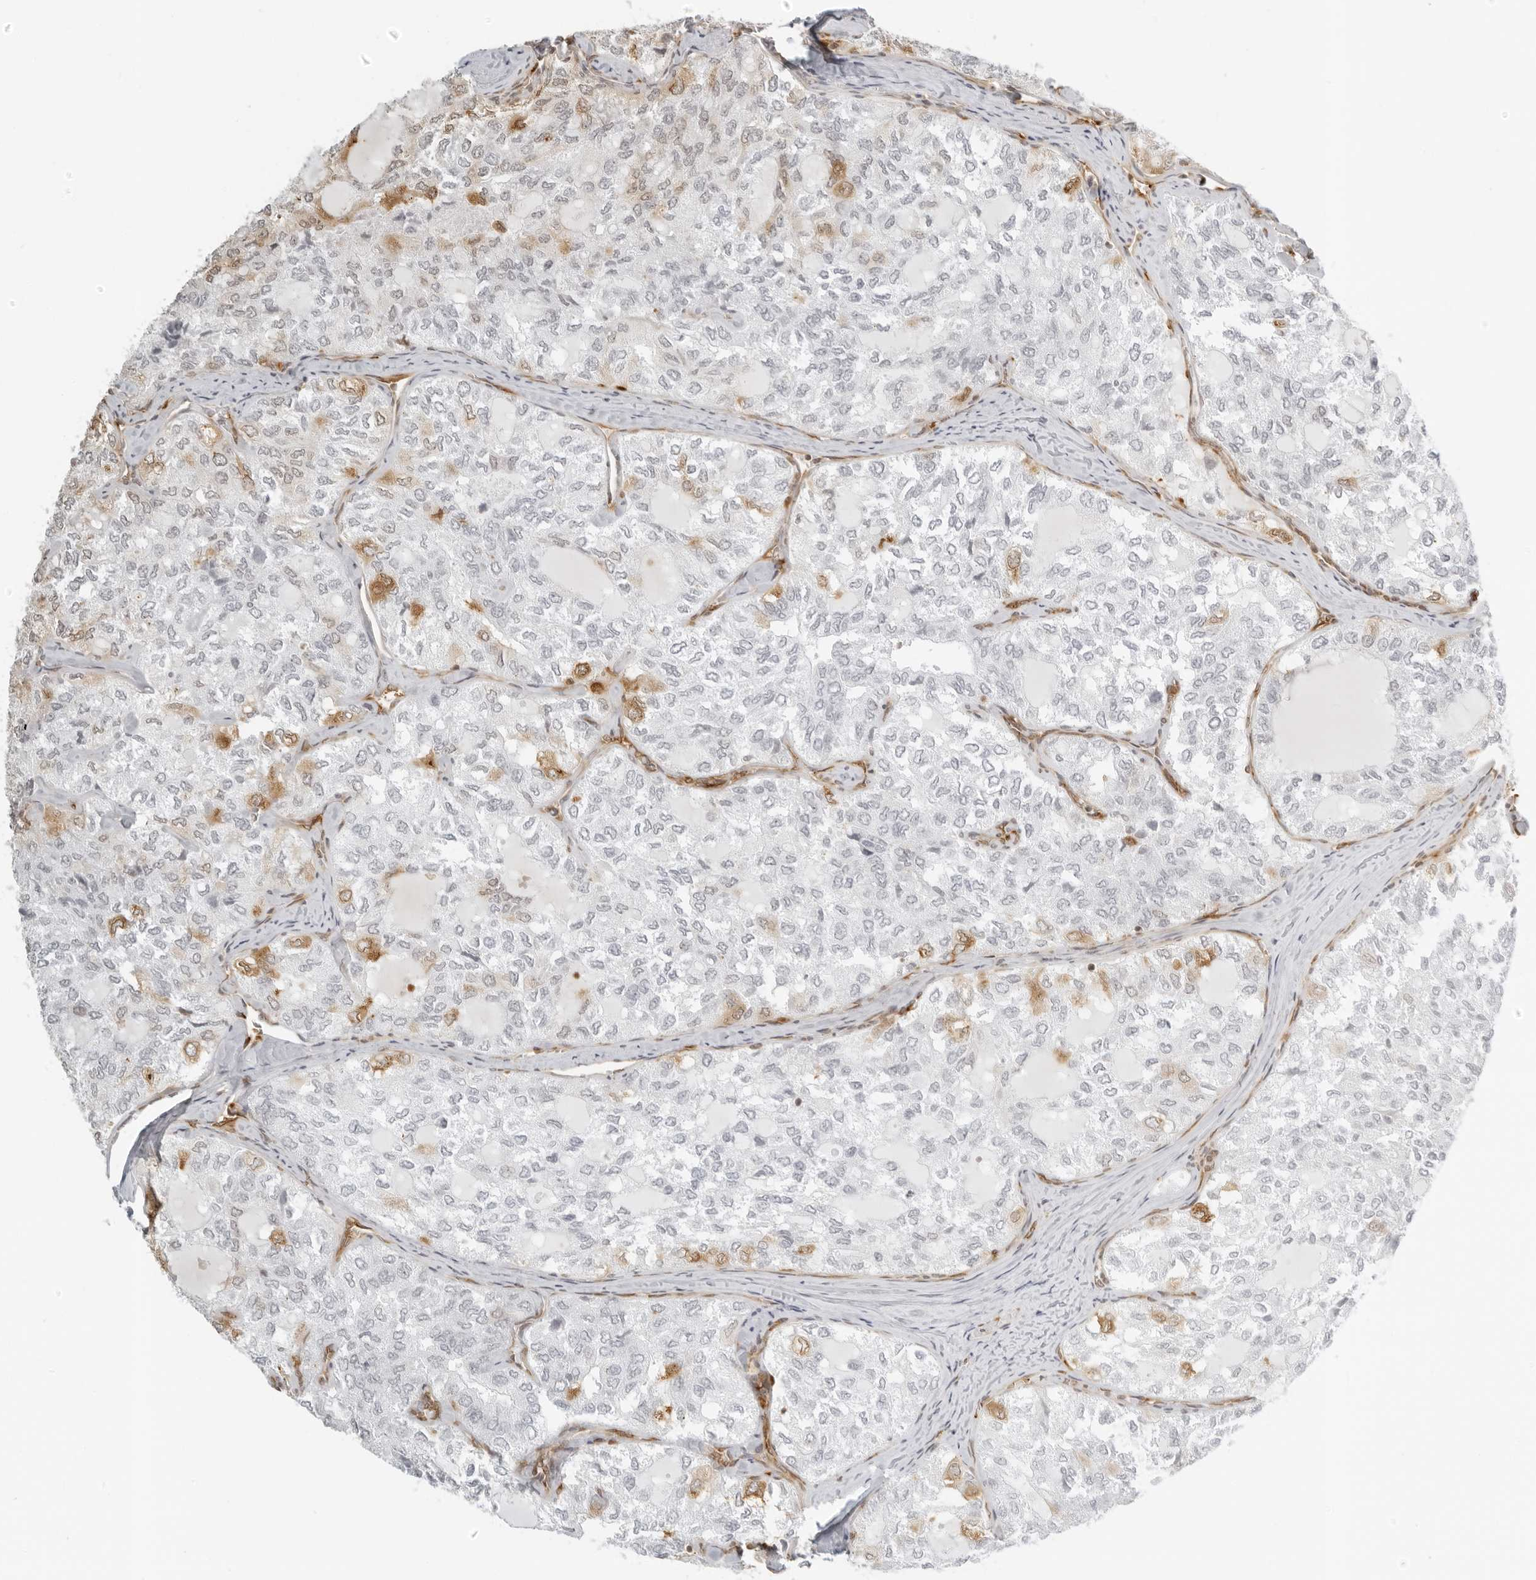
{"staining": {"intensity": "moderate", "quantity": "<25%", "location": "cytoplasmic/membranous"}, "tissue": "thyroid cancer", "cell_type": "Tumor cells", "image_type": "cancer", "snomed": [{"axis": "morphology", "description": "Follicular adenoma carcinoma, NOS"}, {"axis": "topography", "description": "Thyroid gland"}], "caption": "A low amount of moderate cytoplasmic/membranous expression is seen in about <25% of tumor cells in thyroid follicular adenoma carcinoma tissue. The protein is stained brown, and the nuclei are stained in blue (DAB (3,3'-diaminobenzidine) IHC with brightfield microscopy, high magnification).", "gene": "EIF4G1", "patient": {"sex": "male", "age": 75}}